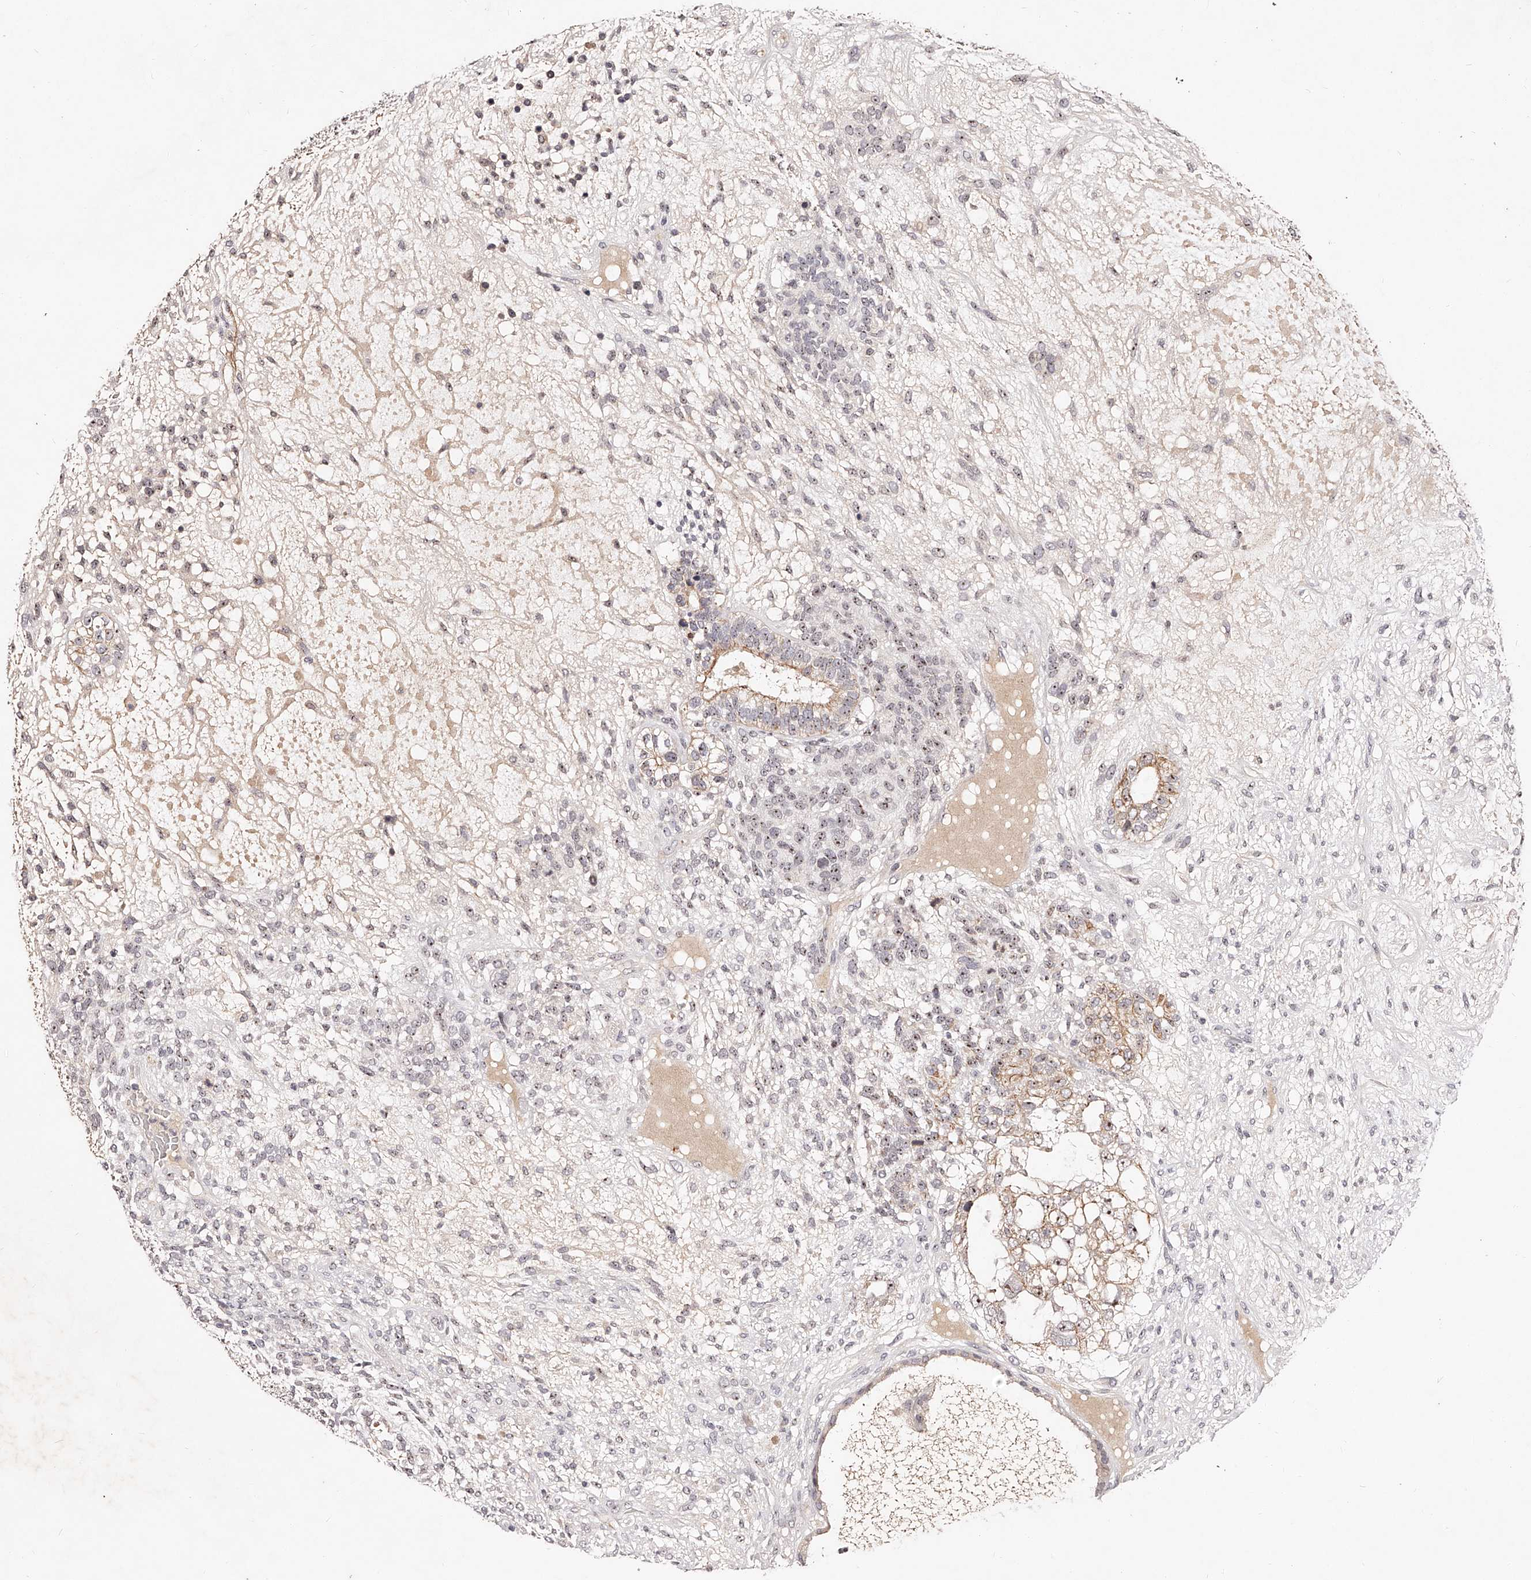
{"staining": {"intensity": "moderate", "quantity": "25%-75%", "location": "cytoplasmic/membranous,nuclear"}, "tissue": "testis cancer", "cell_type": "Tumor cells", "image_type": "cancer", "snomed": [{"axis": "morphology", "description": "Seminoma, NOS"}, {"axis": "morphology", "description": "Carcinoma, Embryonal, NOS"}, {"axis": "topography", "description": "Testis"}], "caption": "The image reveals a brown stain indicating the presence of a protein in the cytoplasmic/membranous and nuclear of tumor cells in embryonal carcinoma (testis).", "gene": "PHACTR1", "patient": {"sex": "male", "age": 28}}